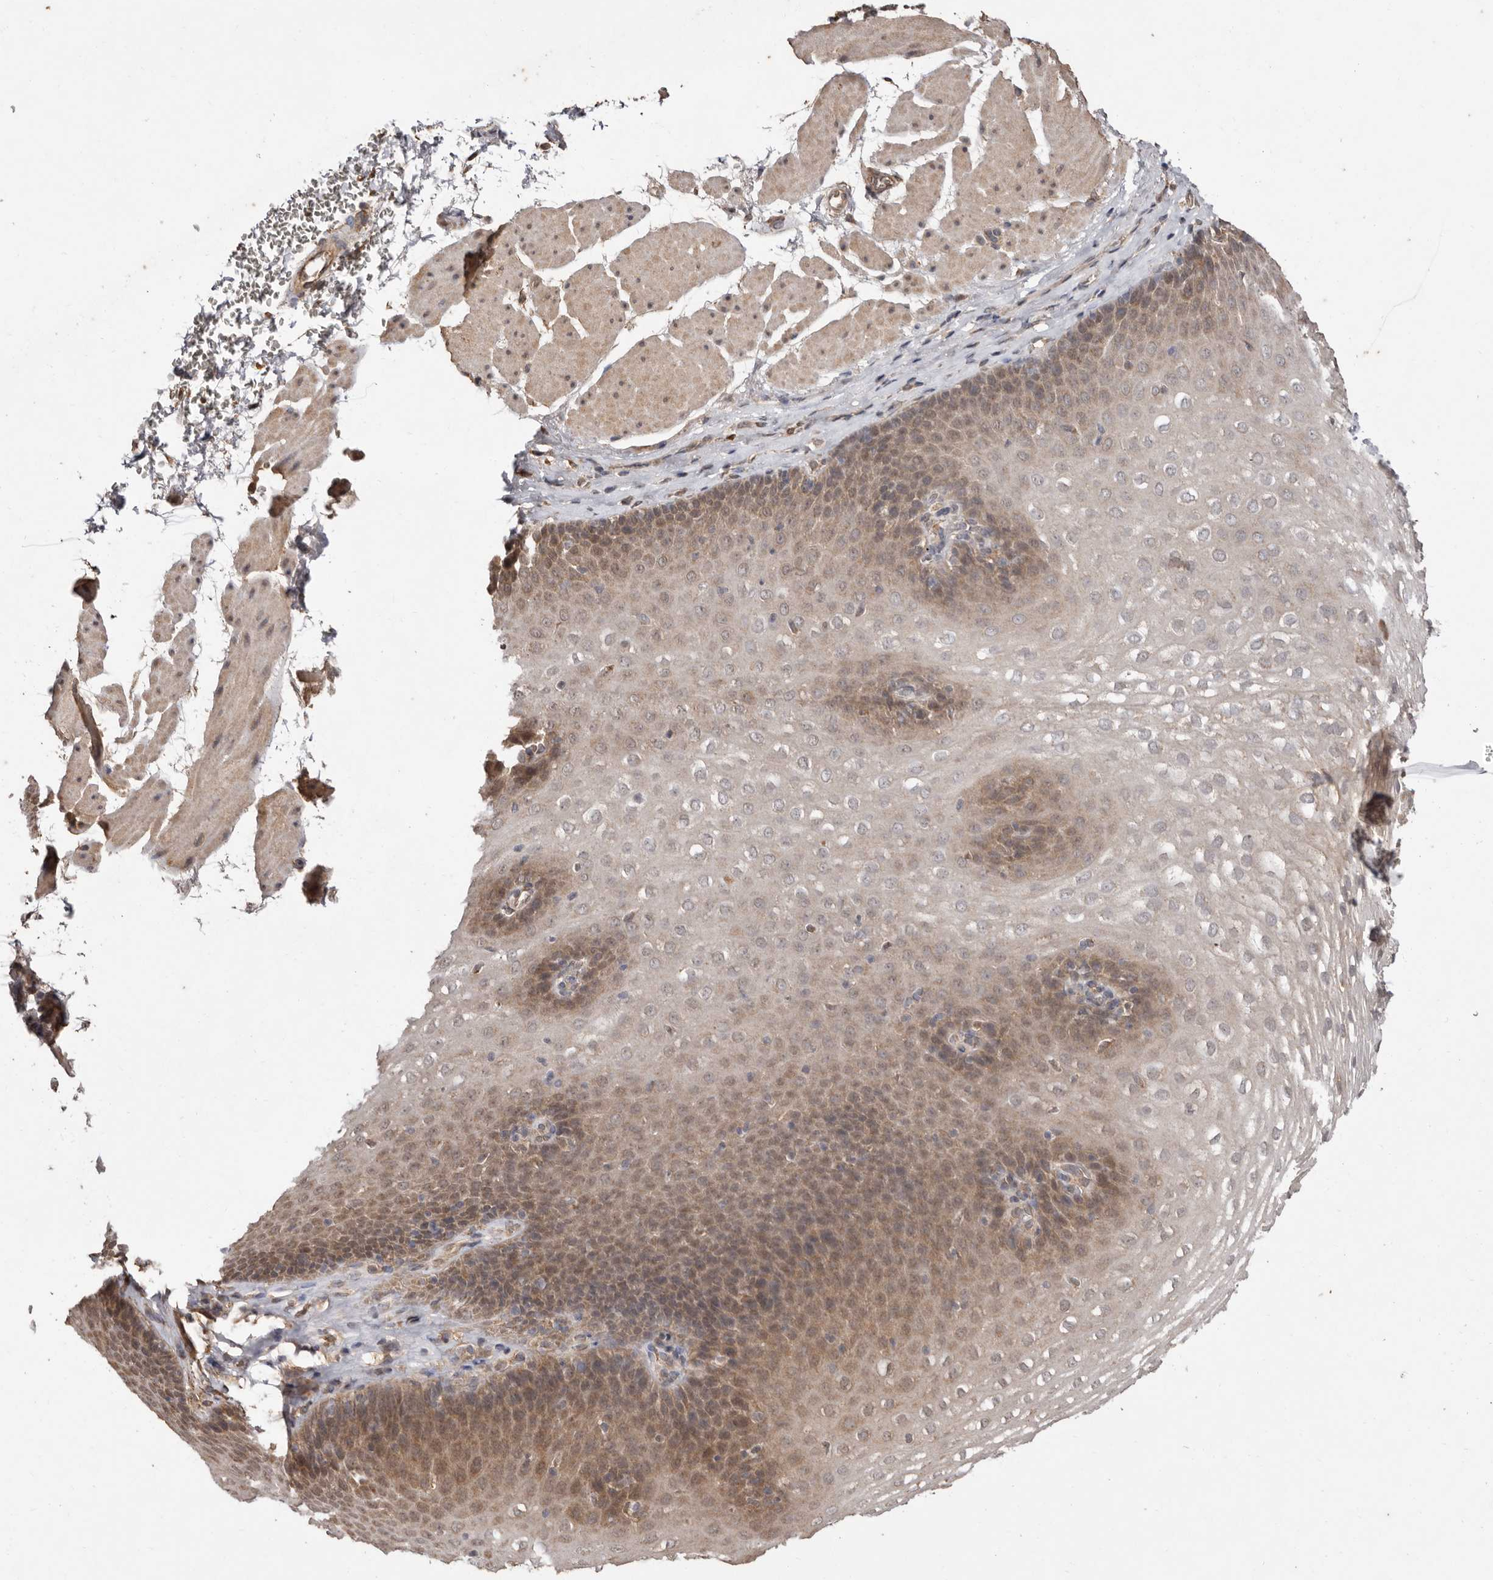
{"staining": {"intensity": "moderate", "quantity": "25%-75%", "location": "cytoplasmic/membranous,nuclear"}, "tissue": "esophagus", "cell_type": "Squamous epithelial cells", "image_type": "normal", "snomed": [{"axis": "morphology", "description": "Normal tissue, NOS"}, {"axis": "topography", "description": "Esophagus"}], "caption": "Immunohistochemistry staining of benign esophagus, which displays medium levels of moderate cytoplasmic/membranous,nuclear positivity in about 25%-75% of squamous epithelial cells indicating moderate cytoplasmic/membranous,nuclear protein expression. The staining was performed using DAB (brown) for protein detection and nuclei were counterstained in hematoxylin (blue).", "gene": "RSPO2", "patient": {"sex": "female", "age": 66}}